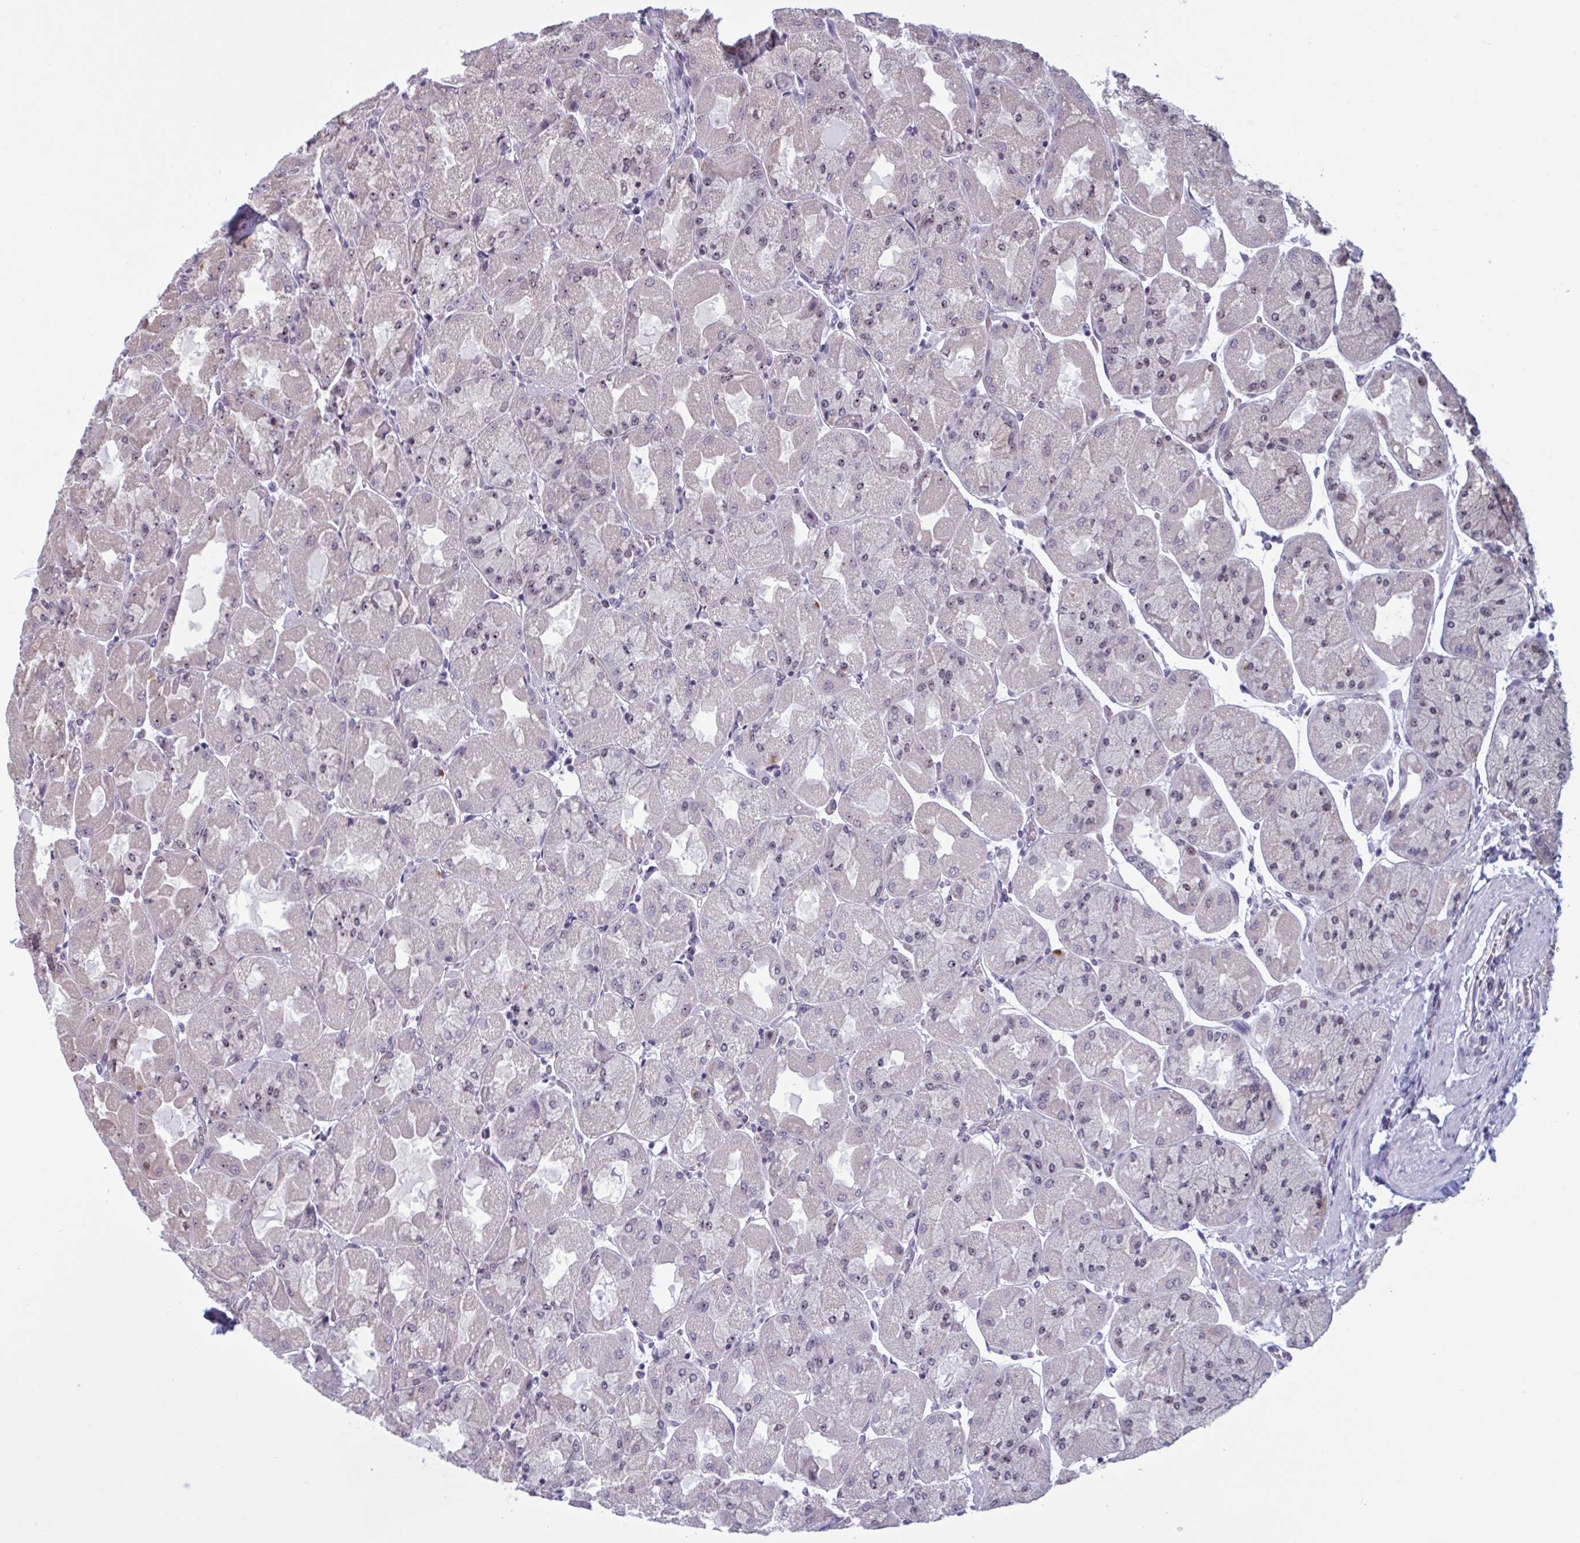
{"staining": {"intensity": "weak", "quantity": "25%-75%", "location": "nuclear"}, "tissue": "stomach", "cell_type": "Glandular cells", "image_type": "normal", "snomed": [{"axis": "morphology", "description": "Normal tissue, NOS"}, {"axis": "topography", "description": "Stomach"}], "caption": "Immunohistochemistry (IHC) (DAB) staining of benign human stomach demonstrates weak nuclear protein staining in approximately 25%-75% of glandular cells. Using DAB (3,3'-diaminobenzidine) (brown) and hematoxylin (blue) stains, captured at high magnification using brightfield microscopy.", "gene": "TGM6", "patient": {"sex": "female", "age": 61}}